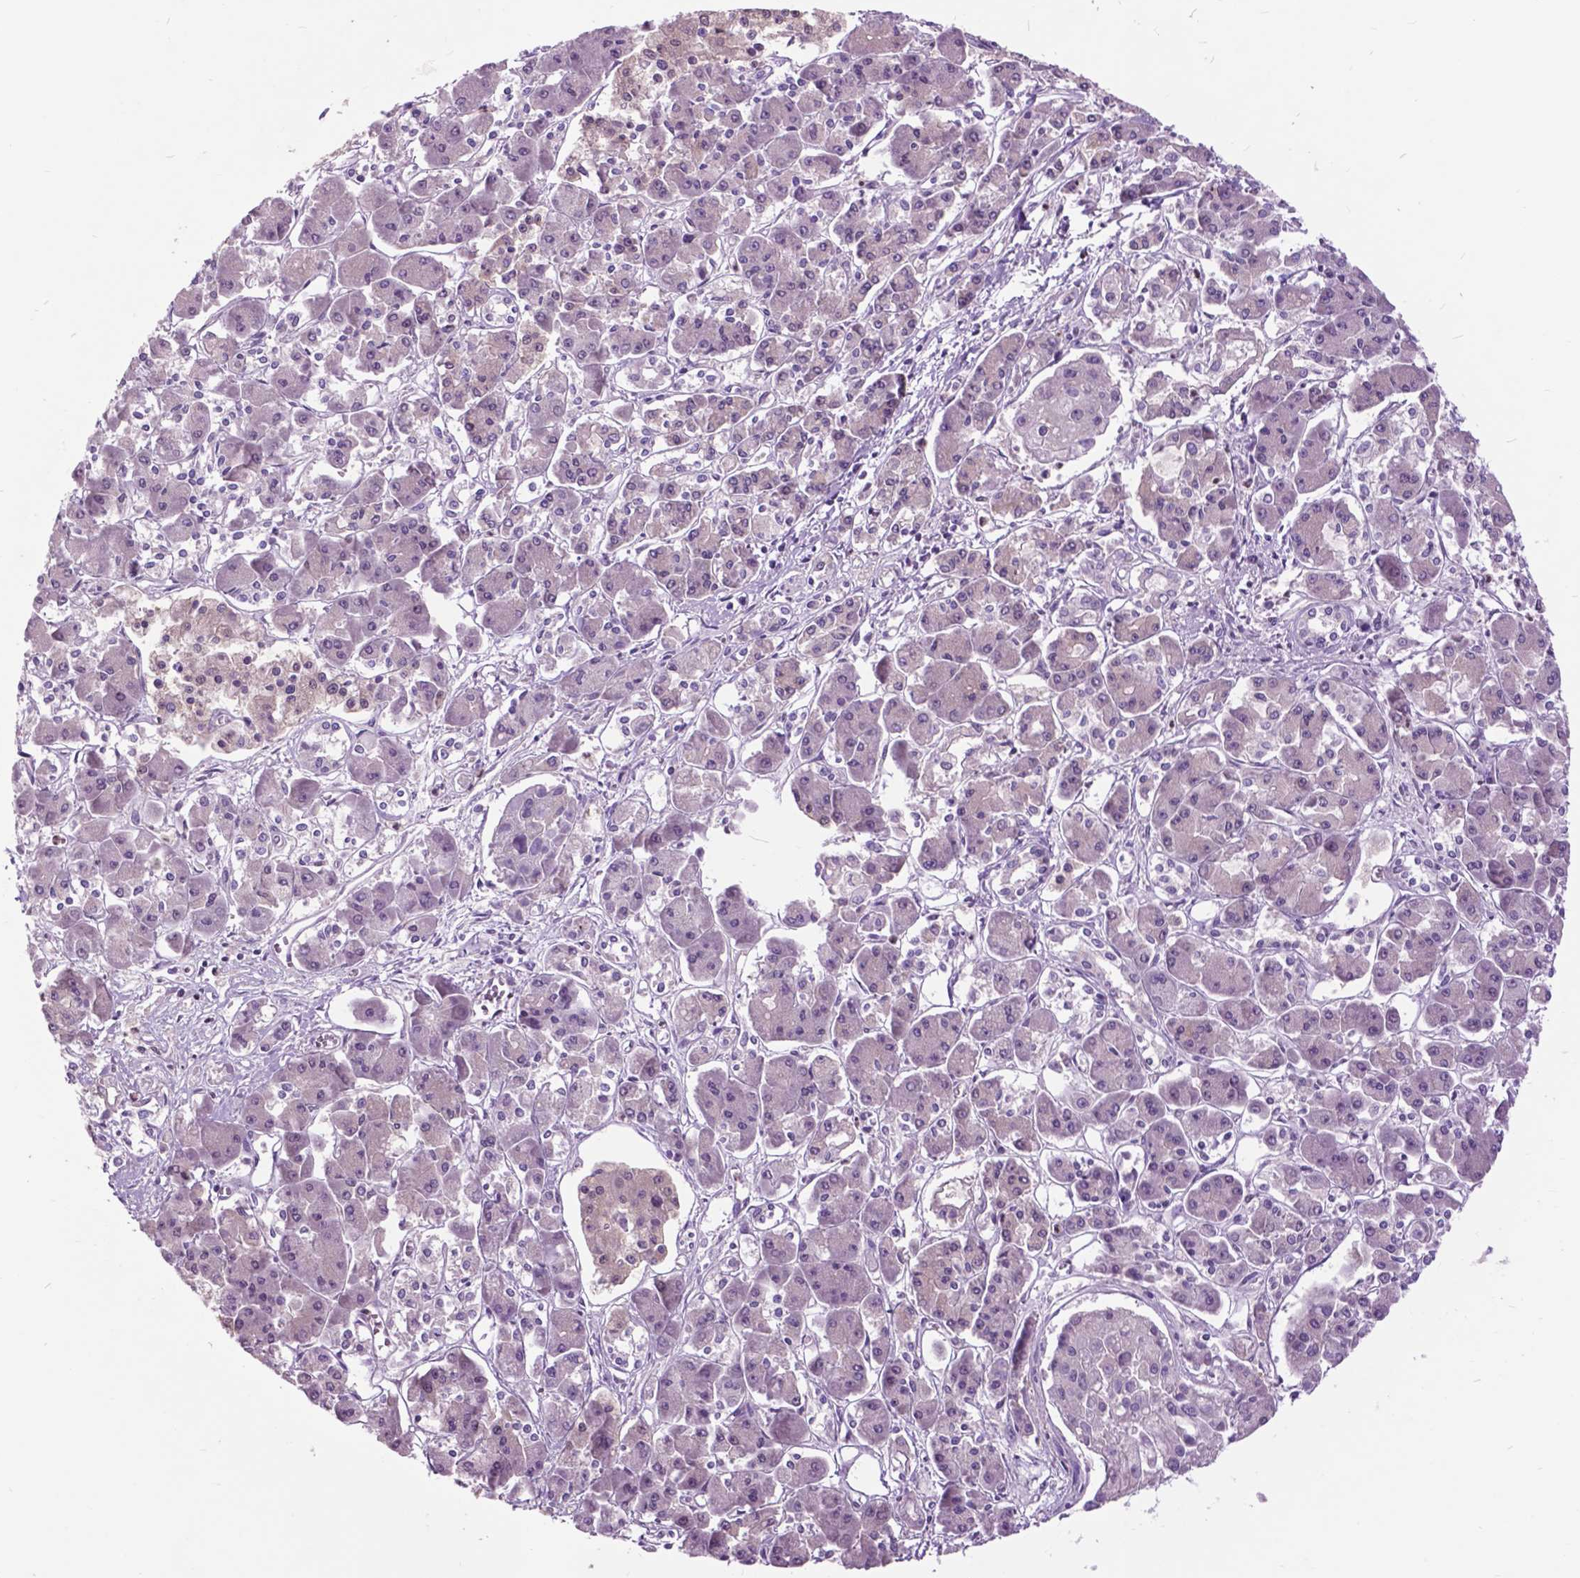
{"staining": {"intensity": "negative", "quantity": "none", "location": "none"}, "tissue": "pancreatic cancer", "cell_type": "Tumor cells", "image_type": "cancer", "snomed": [{"axis": "morphology", "description": "Adenocarcinoma, NOS"}, {"axis": "topography", "description": "Pancreas"}], "caption": "An IHC photomicrograph of pancreatic cancer is shown. There is no staining in tumor cells of pancreatic cancer.", "gene": "ARAF", "patient": {"sex": "male", "age": 85}}